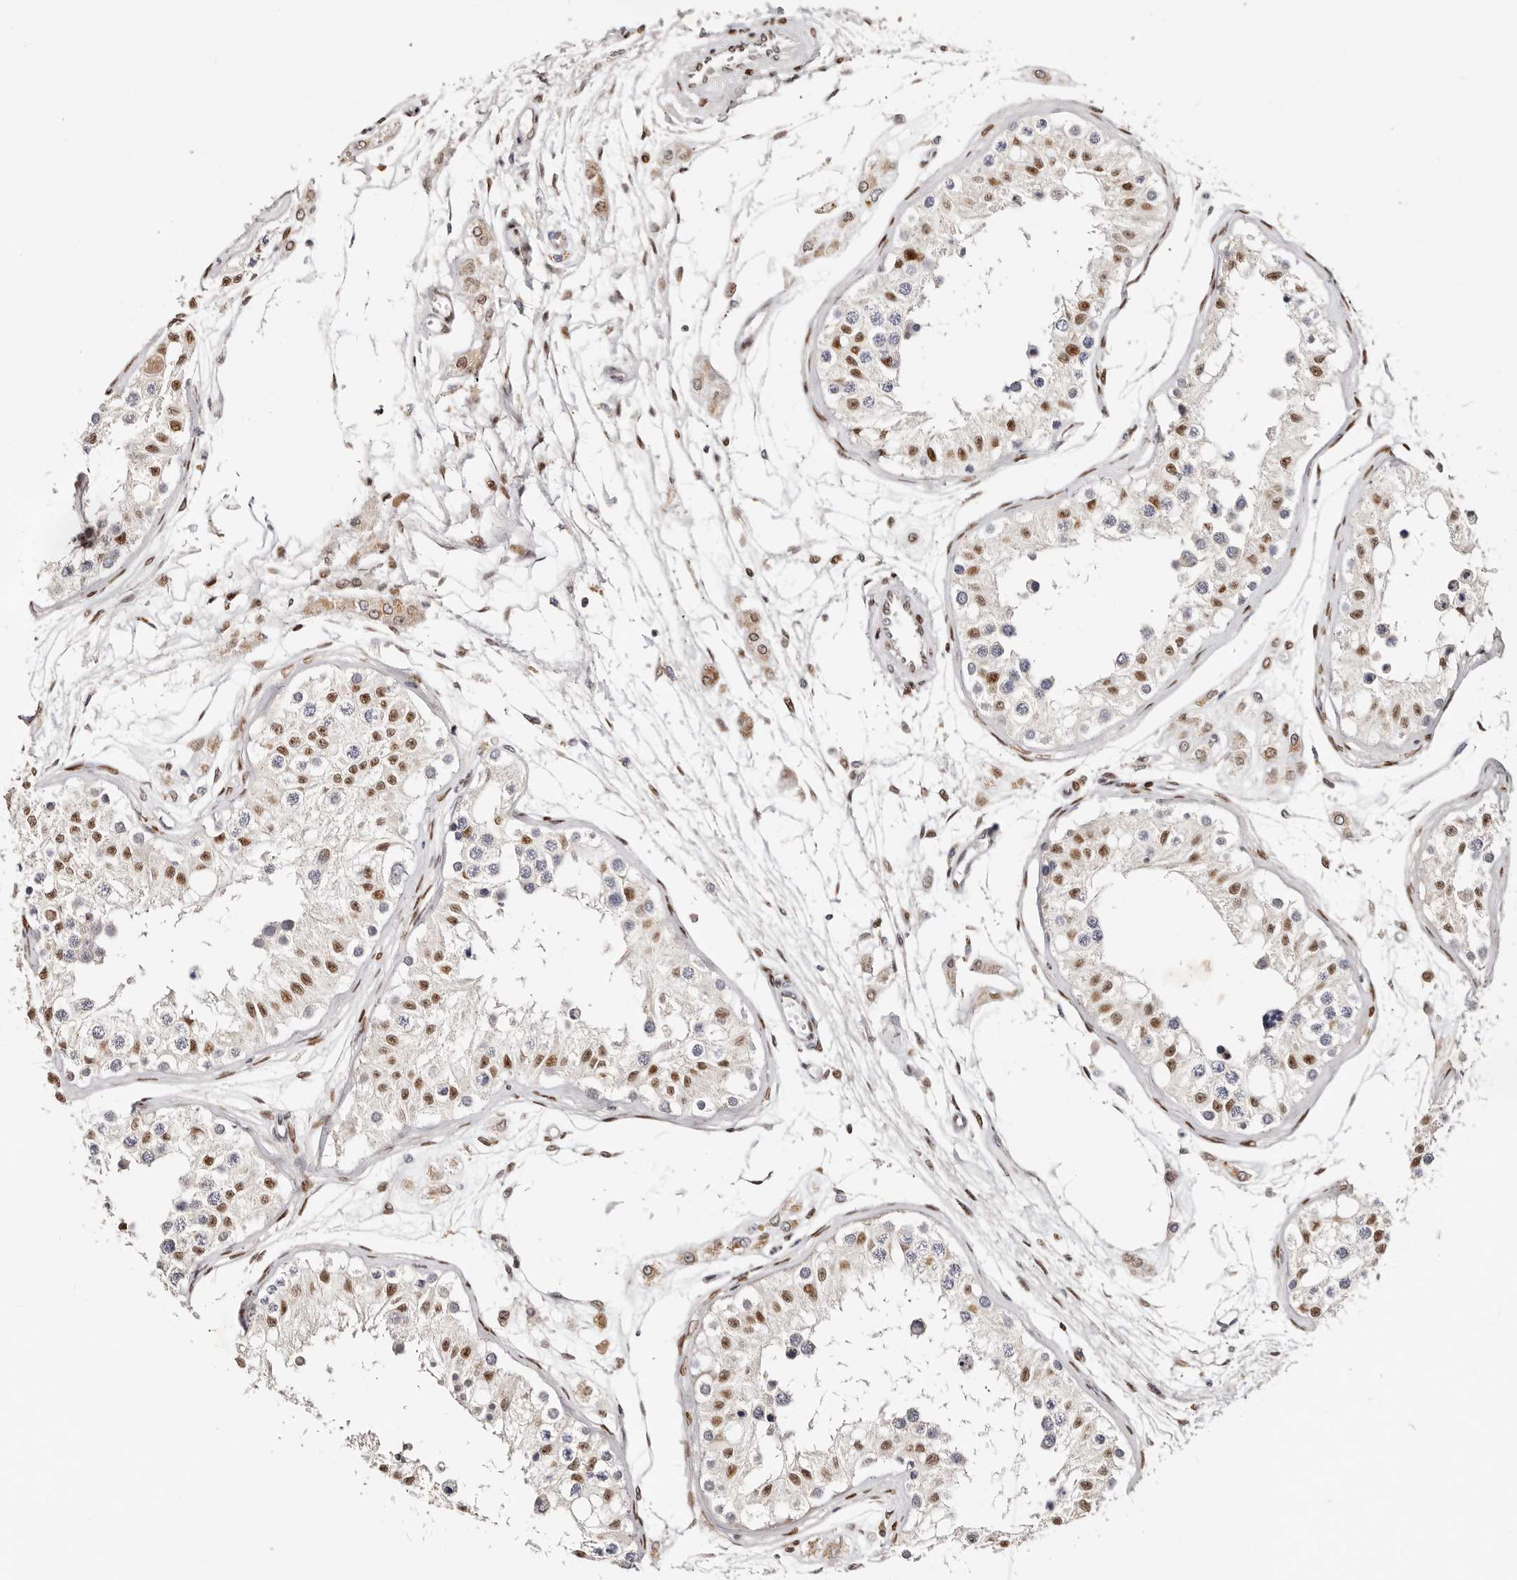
{"staining": {"intensity": "moderate", "quantity": "25%-75%", "location": "nuclear"}, "tissue": "testis", "cell_type": "Cells in seminiferous ducts", "image_type": "normal", "snomed": [{"axis": "morphology", "description": "Normal tissue, NOS"}, {"axis": "morphology", "description": "Adenocarcinoma, metastatic, NOS"}, {"axis": "topography", "description": "Testis"}], "caption": "Testis stained with immunohistochemistry (IHC) shows moderate nuclear positivity in approximately 25%-75% of cells in seminiferous ducts. (brown staining indicates protein expression, while blue staining denotes nuclei).", "gene": "IQGAP3", "patient": {"sex": "male", "age": 26}}